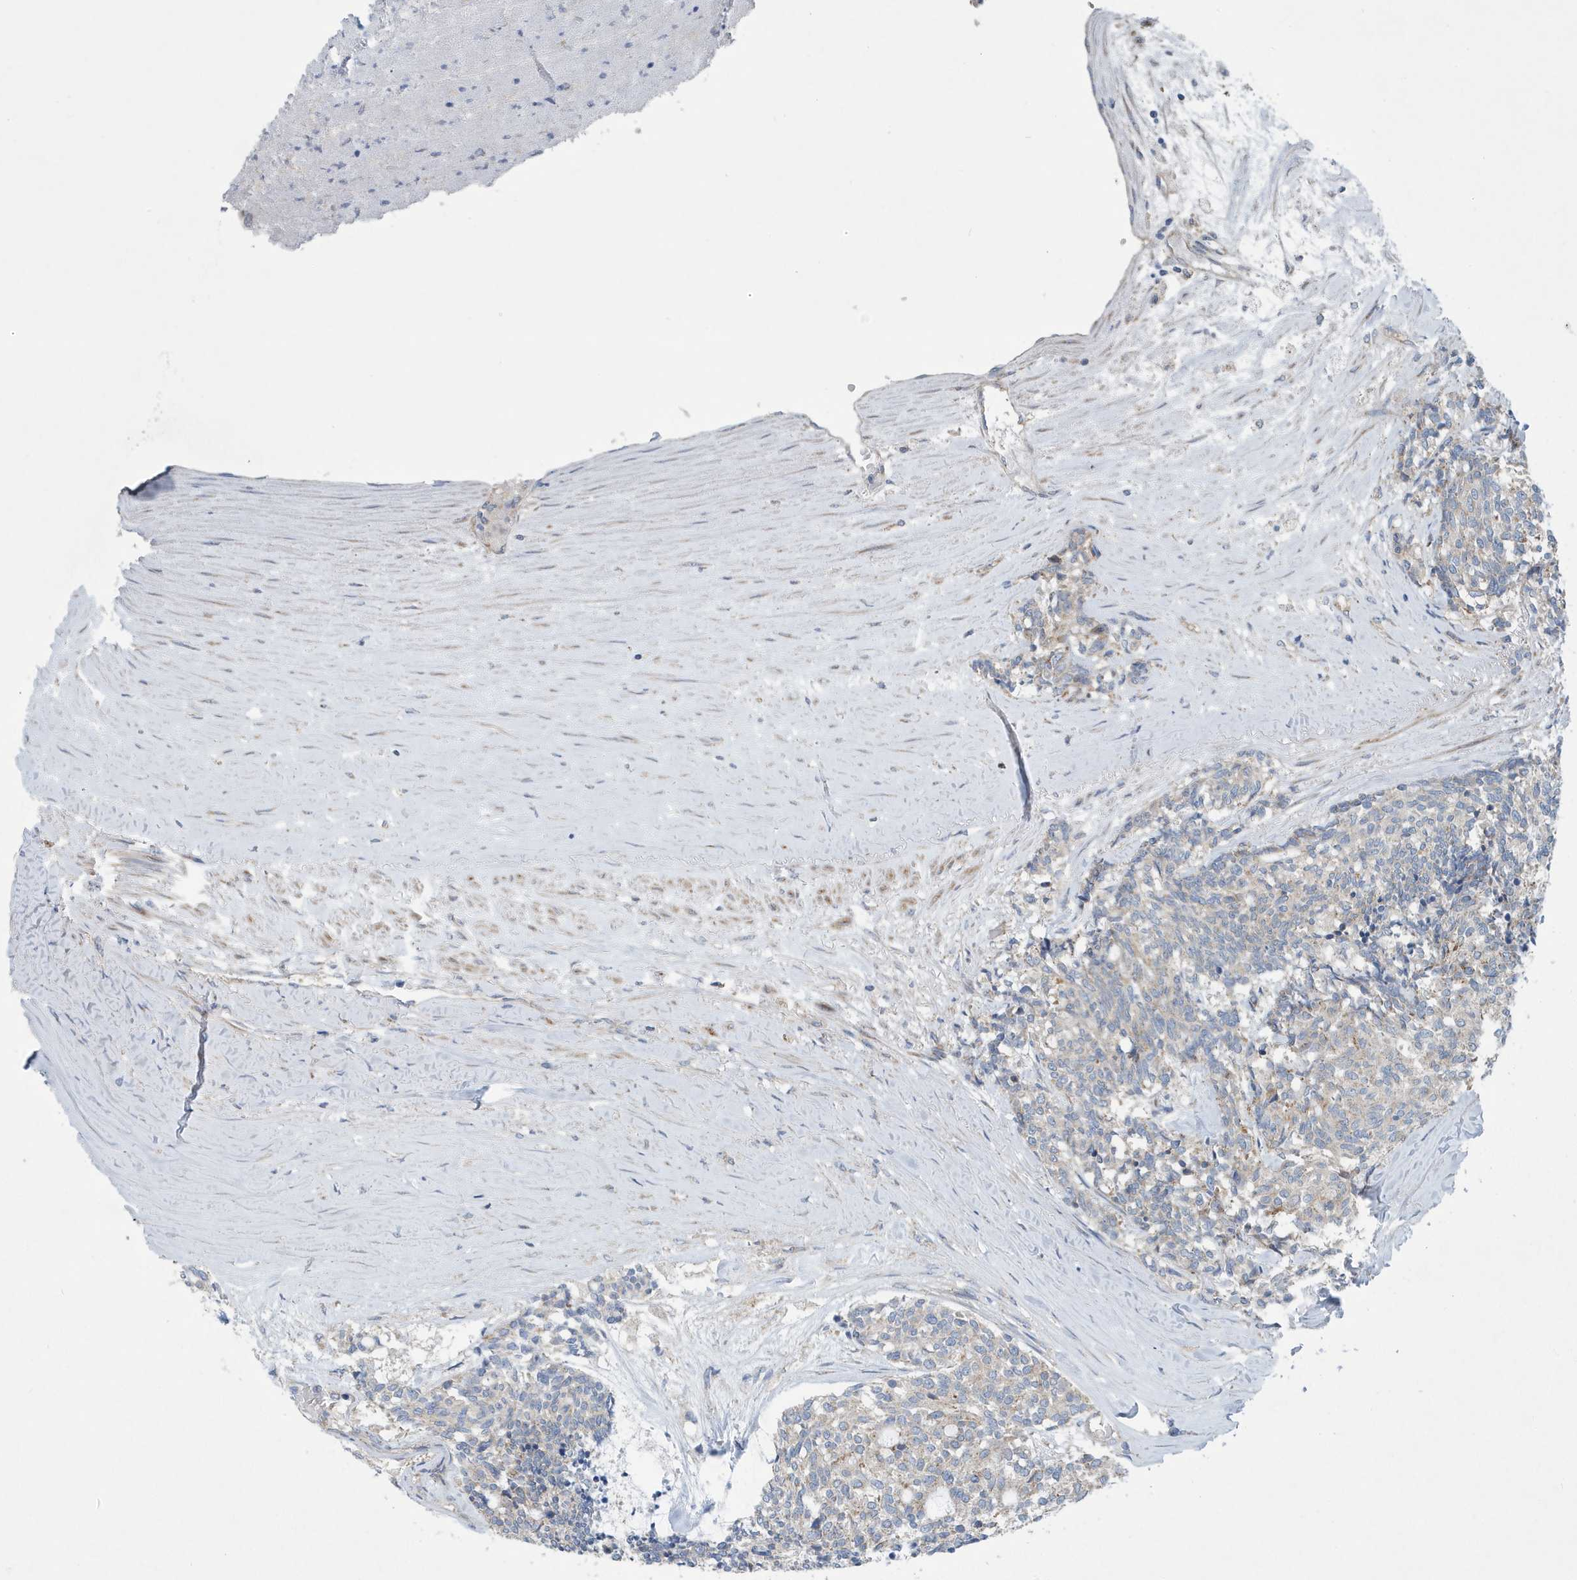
{"staining": {"intensity": "moderate", "quantity": "25%-75%", "location": "cytoplasmic/membranous"}, "tissue": "carcinoid", "cell_type": "Tumor cells", "image_type": "cancer", "snomed": [{"axis": "morphology", "description": "Carcinoid, malignant, NOS"}, {"axis": "topography", "description": "Pancreas"}], "caption": "The image exhibits immunohistochemical staining of carcinoid. There is moderate cytoplasmic/membranous expression is identified in about 25%-75% of tumor cells.", "gene": "PPM1M", "patient": {"sex": "female", "age": 54}}